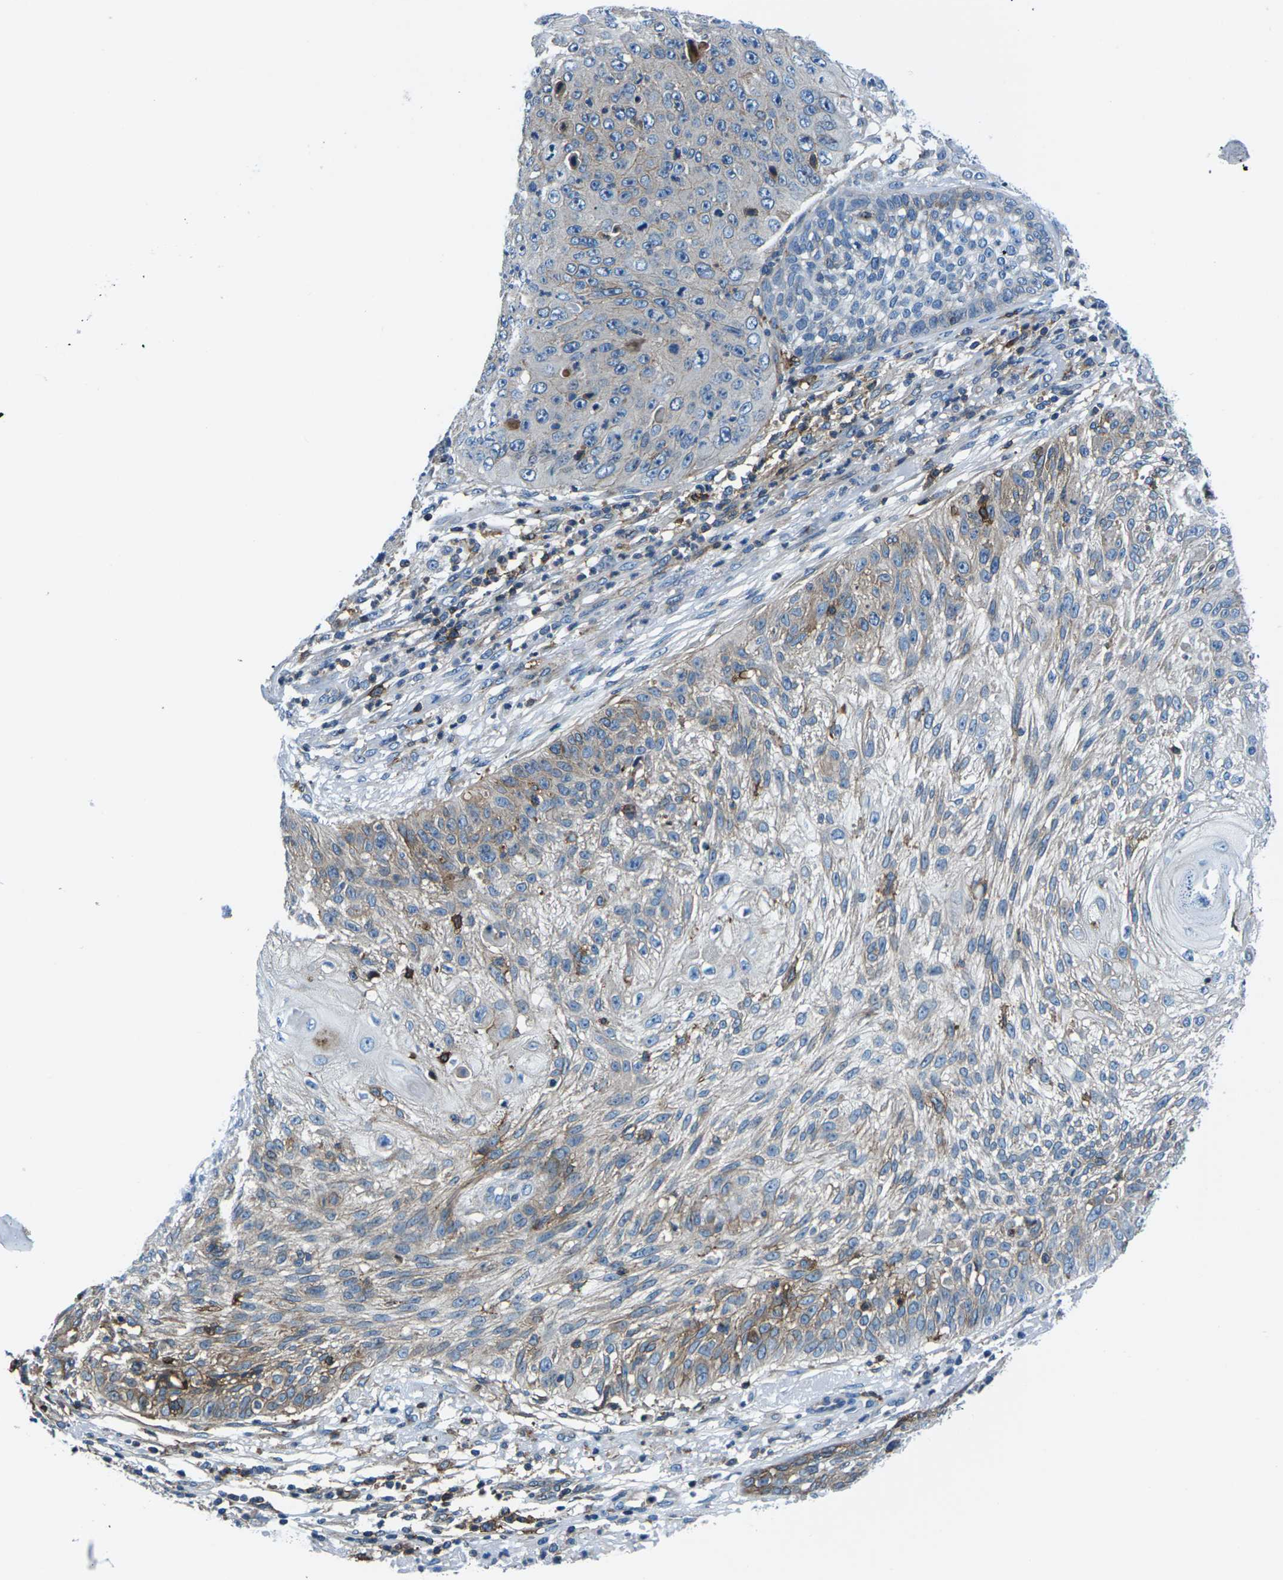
{"staining": {"intensity": "weak", "quantity": ">75%", "location": "cytoplasmic/membranous"}, "tissue": "skin cancer", "cell_type": "Tumor cells", "image_type": "cancer", "snomed": [{"axis": "morphology", "description": "Squamous cell carcinoma, NOS"}, {"axis": "topography", "description": "Skin"}], "caption": "Immunohistochemistry (IHC) (DAB) staining of skin squamous cell carcinoma reveals weak cytoplasmic/membranous protein expression in approximately >75% of tumor cells.", "gene": "SOCS4", "patient": {"sex": "female", "age": 80}}